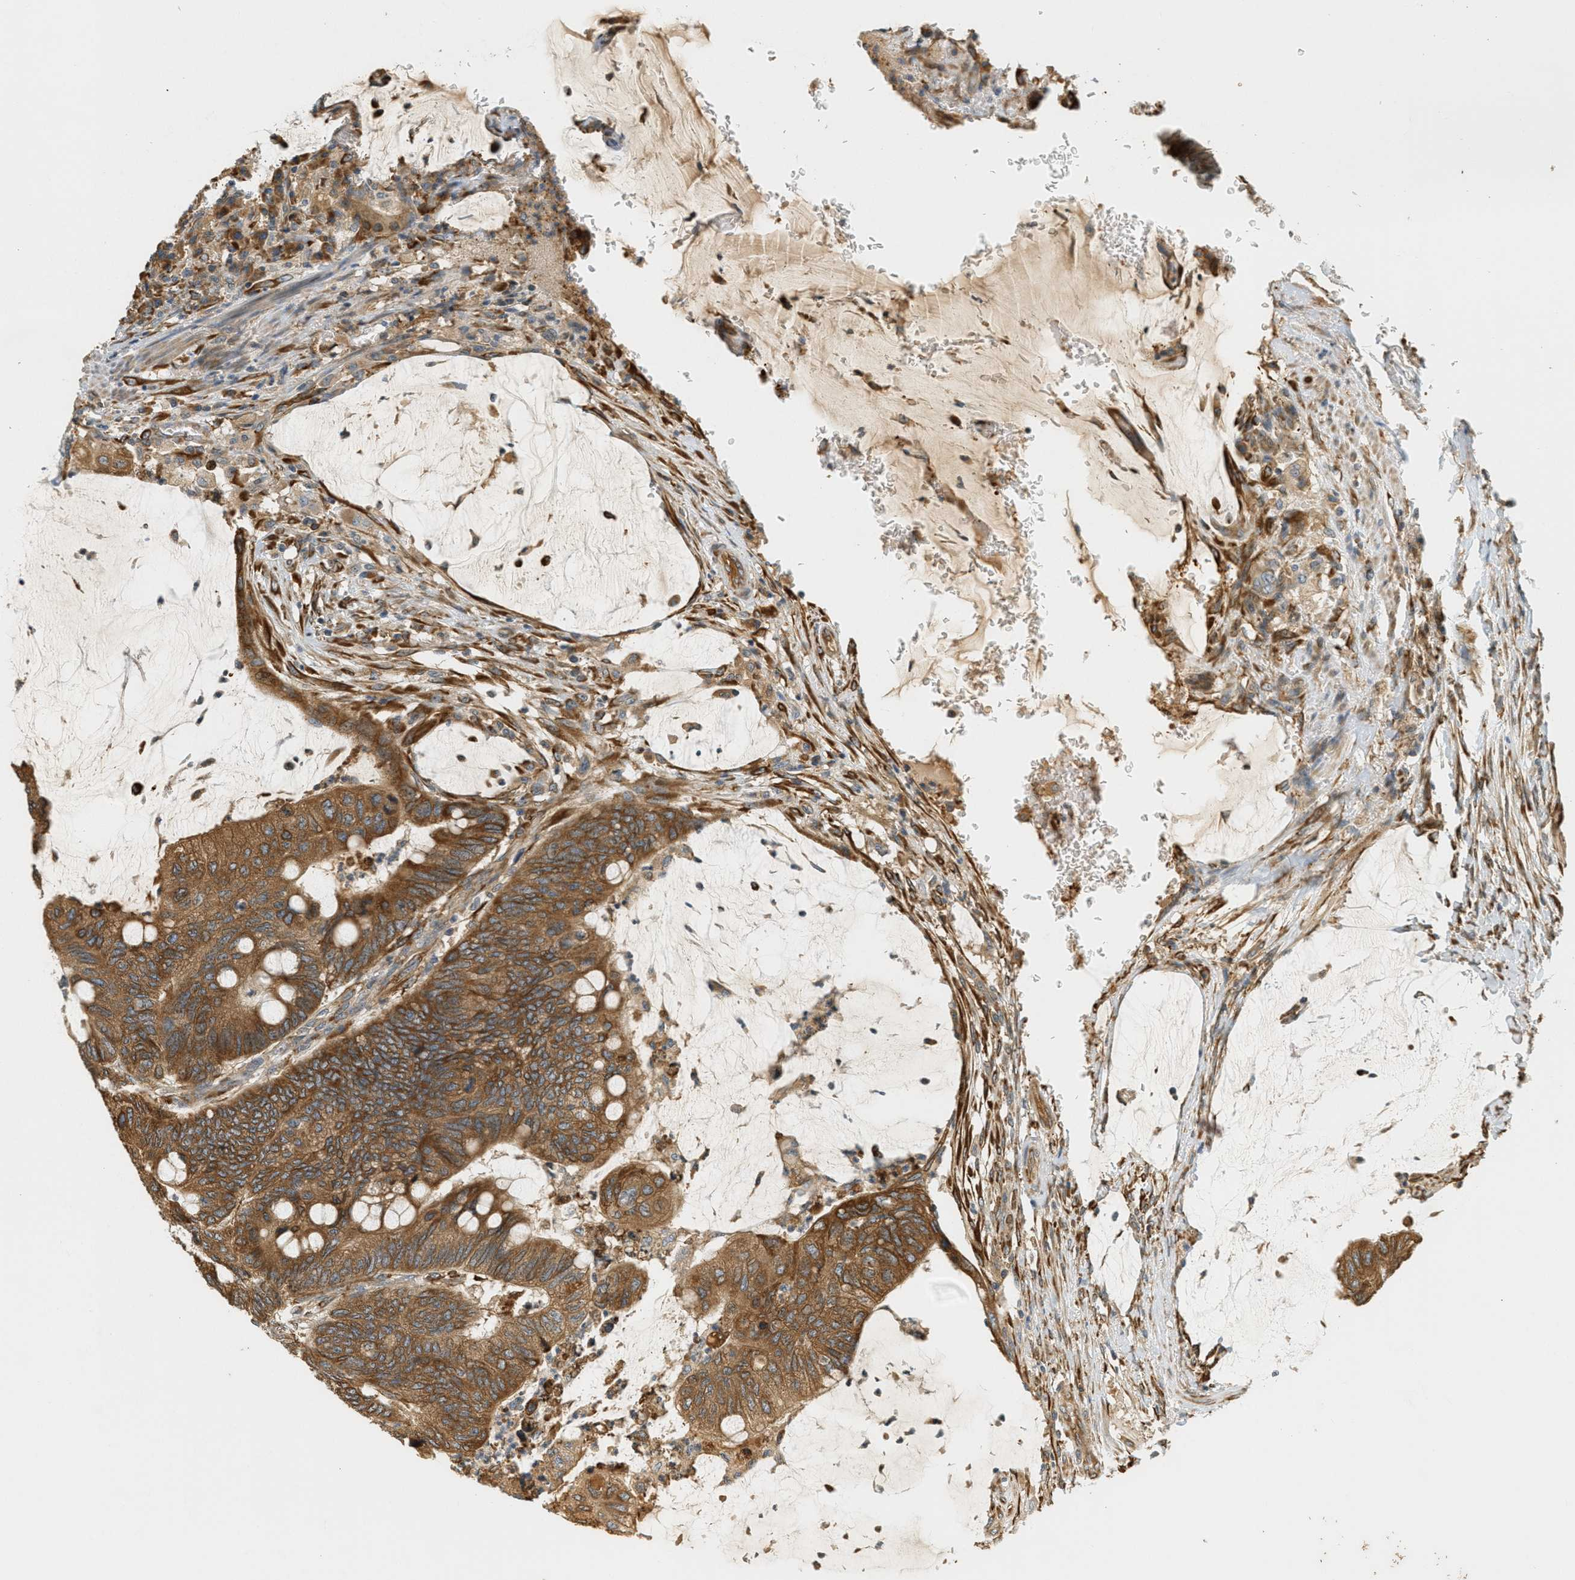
{"staining": {"intensity": "strong", "quantity": ">75%", "location": "cytoplasmic/membranous"}, "tissue": "colorectal cancer", "cell_type": "Tumor cells", "image_type": "cancer", "snomed": [{"axis": "morphology", "description": "Normal tissue, NOS"}, {"axis": "morphology", "description": "Adenocarcinoma, NOS"}, {"axis": "topography", "description": "Rectum"}], "caption": "Colorectal cancer (adenocarcinoma) stained for a protein (brown) exhibits strong cytoplasmic/membranous positive positivity in about >75% of tumor cells.", "gene": "PDK1", "patient": {"sex": "male", "age": 92}}